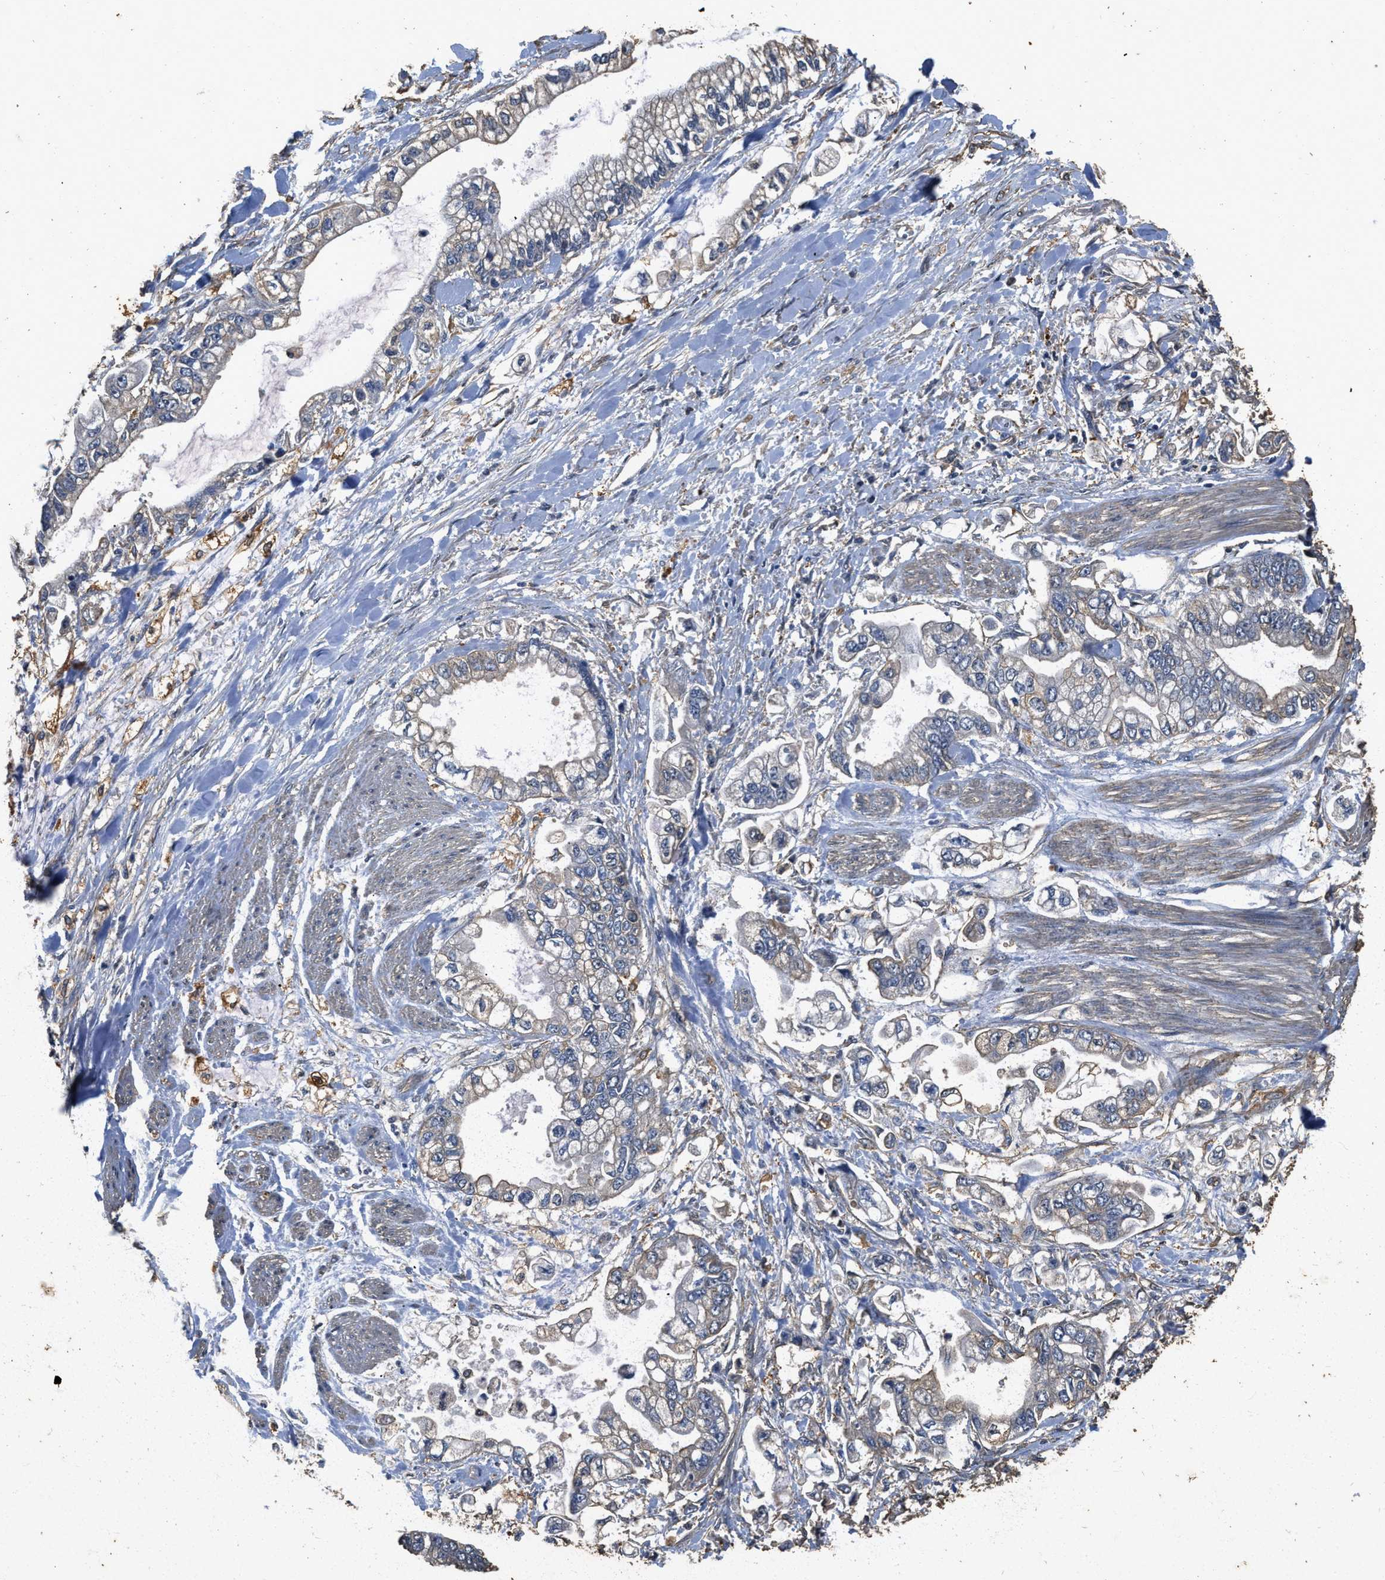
{"staining": {"intensity": "weak", "quantity": "<25%", "location": "cytoplasmic/membranous"}, "tissue": "stomach cancer", "cell_type": "Tumor cells", "image_type": "cancer", "snomed": [{"axis": "morphology", "description": "Normal tissue, NOS"}, {"axis": "morphology", "description": "Adenocarcinoma, NOS"}, {"axis": "topography", "description": "Stomach"}], "caption": "Stomach adenocarcinoma stained for a protein using IHC demonstrates no expression tumor cells.", "gene": "MIB1", "patient": {"sex": "male", "age": 62}}